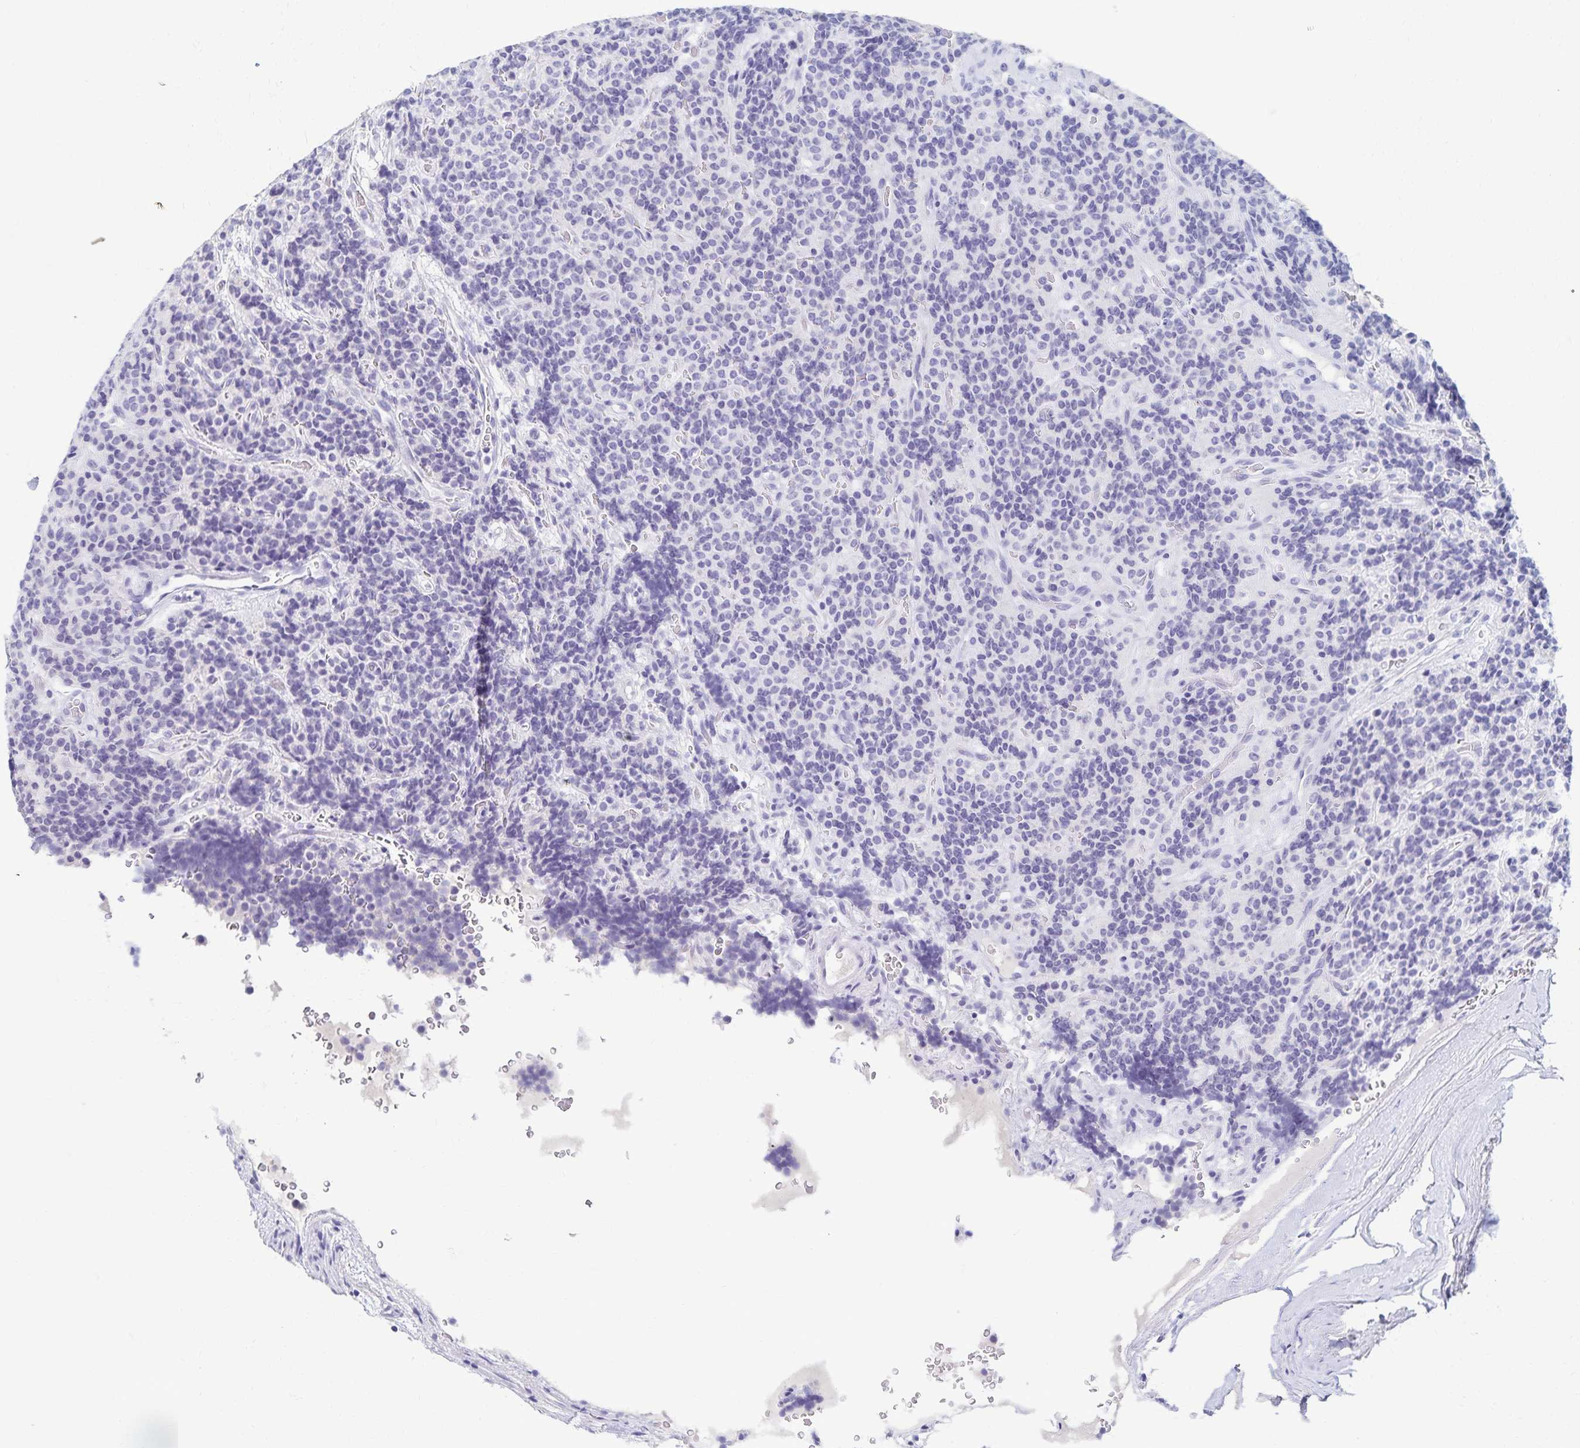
{"staining": {"intensity": "negative", "quantity": "none", "location": "none"}, "tissue": "carcinoid", "cell_type": "Tumor cells", "image_type": "cancer", "snomed": [{"axis": "morphology", "description": "Carcinoid, malignant, NOS"}, {"axis": "topography", "description": "Pancreas"}], "caption": "High power microscopy micrograph of an IHC micrograph of carcinoid (malignant), revealing no significant staining in tumor cells. The staining is performed using DAB brown chromogen with nuclei counter-stained in using hematoxylin.", "gene": "C2orf50", "patient": {"sex": "male", "age": 36}}